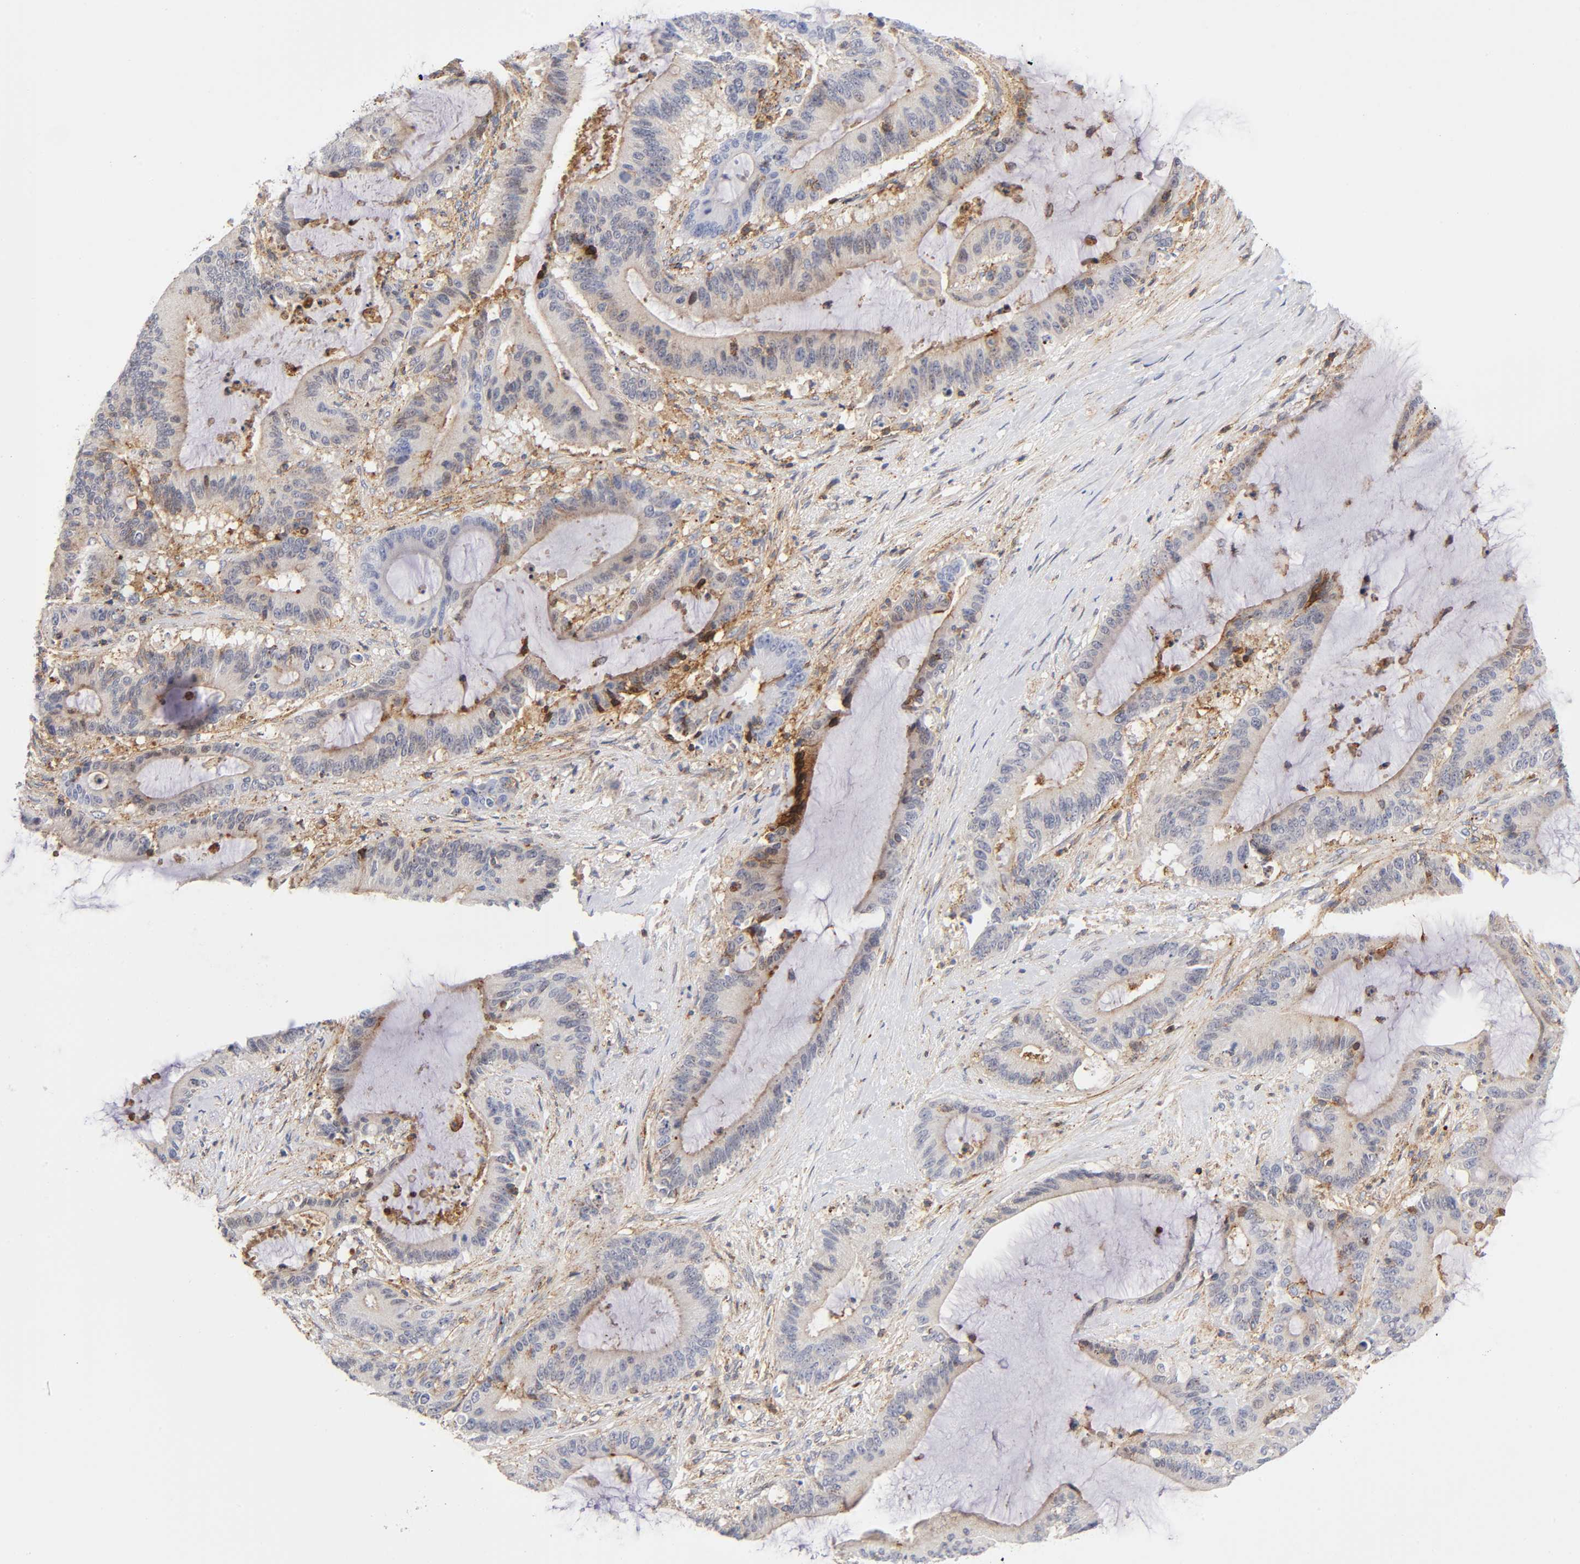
{"staining": {"intensity": "weak", "quantity": "25%-75%", "location": "cytoplasmic/membranous"}, "tissue": "liver cancer", "cell_type": "Tumor cells", "image_type": "cancer", "snomed": [{"axis": "morphology", "description": "Cholangiocarcinoma"}, {"axis": "topography", "description": "Liver"}], "caption": "Immunohistochemistry of human liver cancer (cholangiocarcinoma) exhibits low levels of weak cytoplasmic/membranous positivity in approximately 25%-75% of tumor cells.", "gene": "ANXA7", "patient": {"sex": "female", "age": 73}}